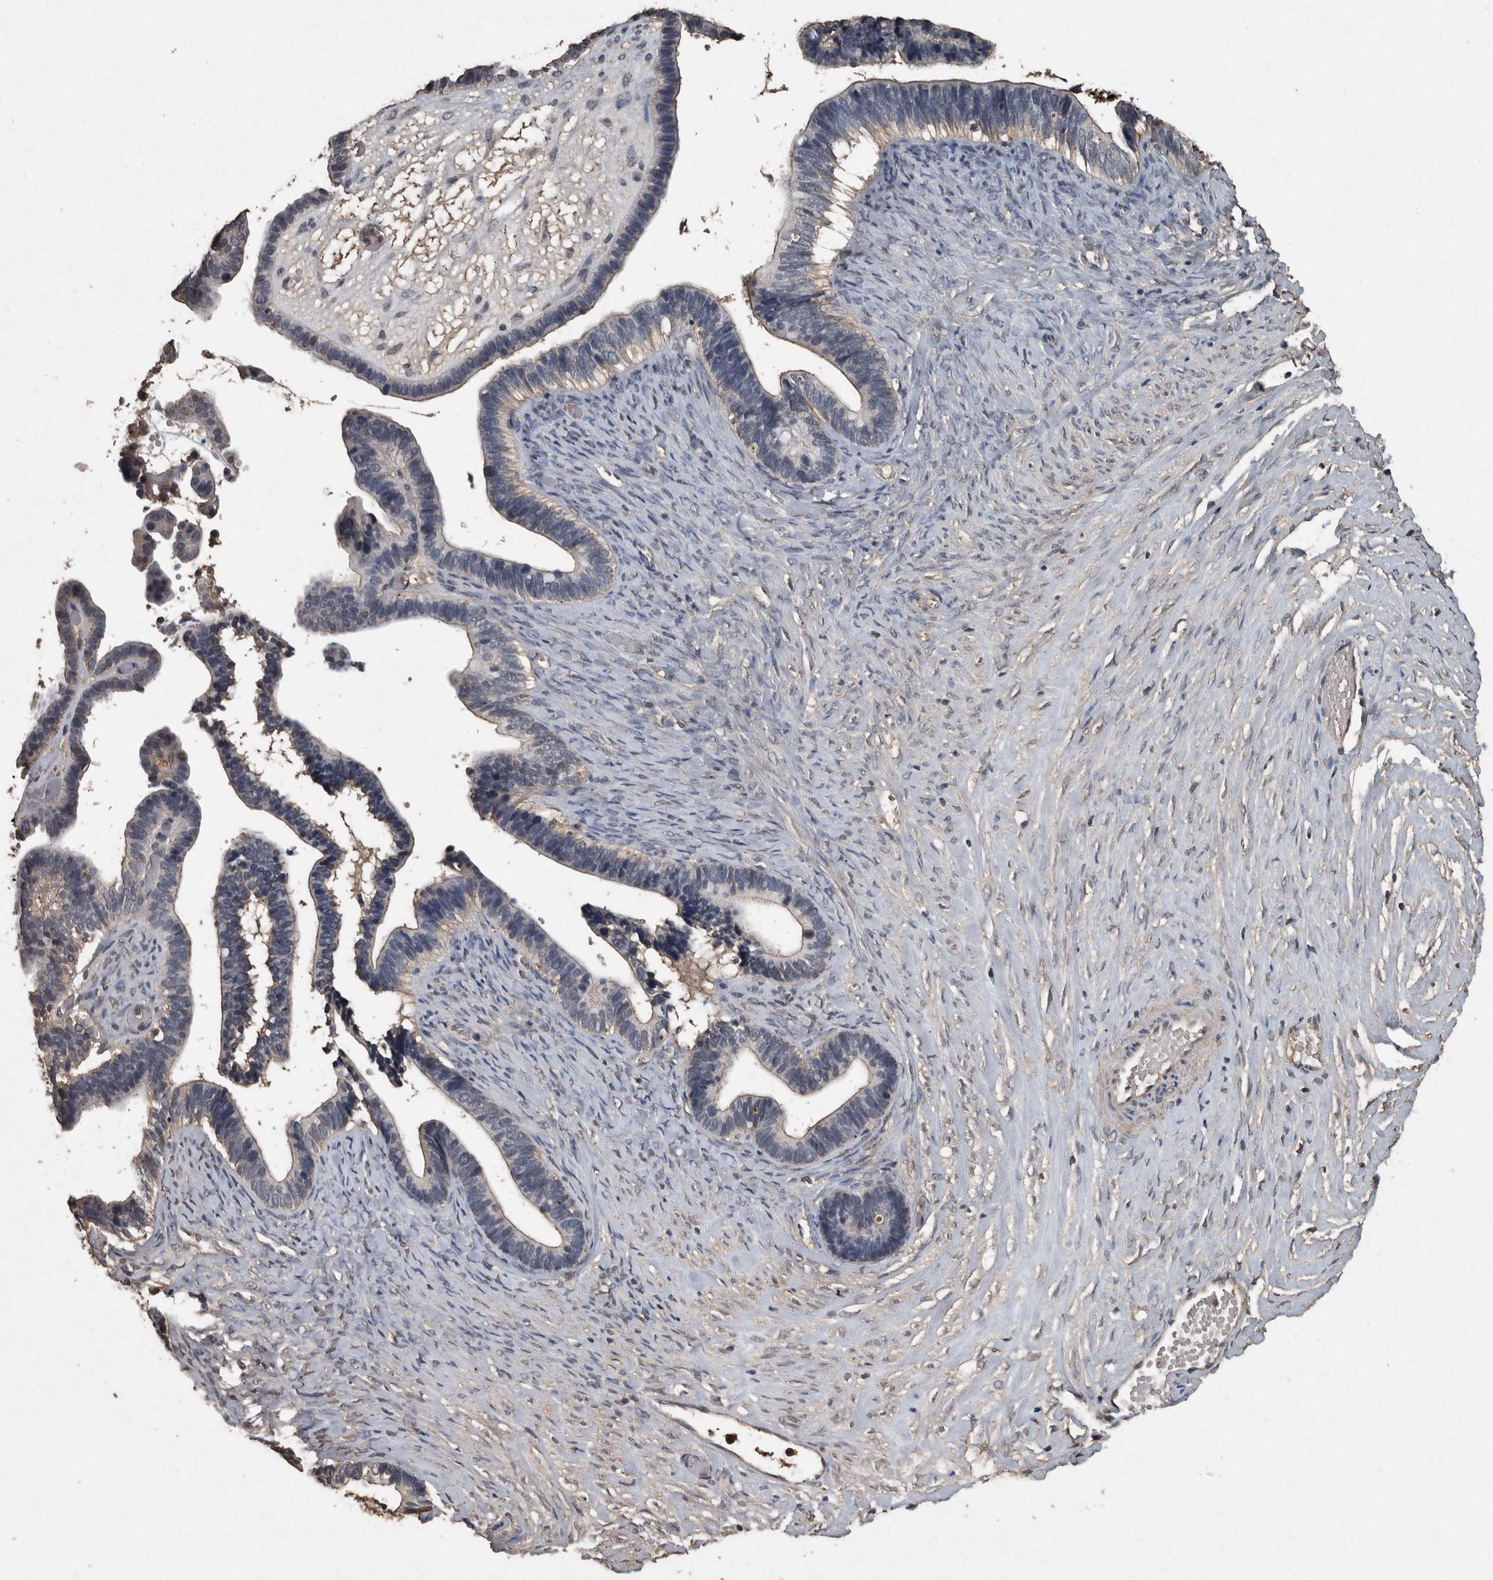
{"staining": {"intensity": "moderate", "quantity": "<25%", "location": "cytoplasmic/membranous"}, "tissue": "ovarian cancer", "cell_type": "Tumor cells", "image_type": "cancer", "snomed": [{"axis": "morphology", "description": "Cystadenocarcinoma, serous, NOS"}, {"axis": "topography", "description": "Ovary"}], "caption": "Ovarian serous cystadenocarcinoma stained with IHC shows moderate cytoplasmic/membranous positivity in approximately <25% of tumor cells.", "gene": "FGFRL1", "patient": {"sex": "female", "age": 56}}